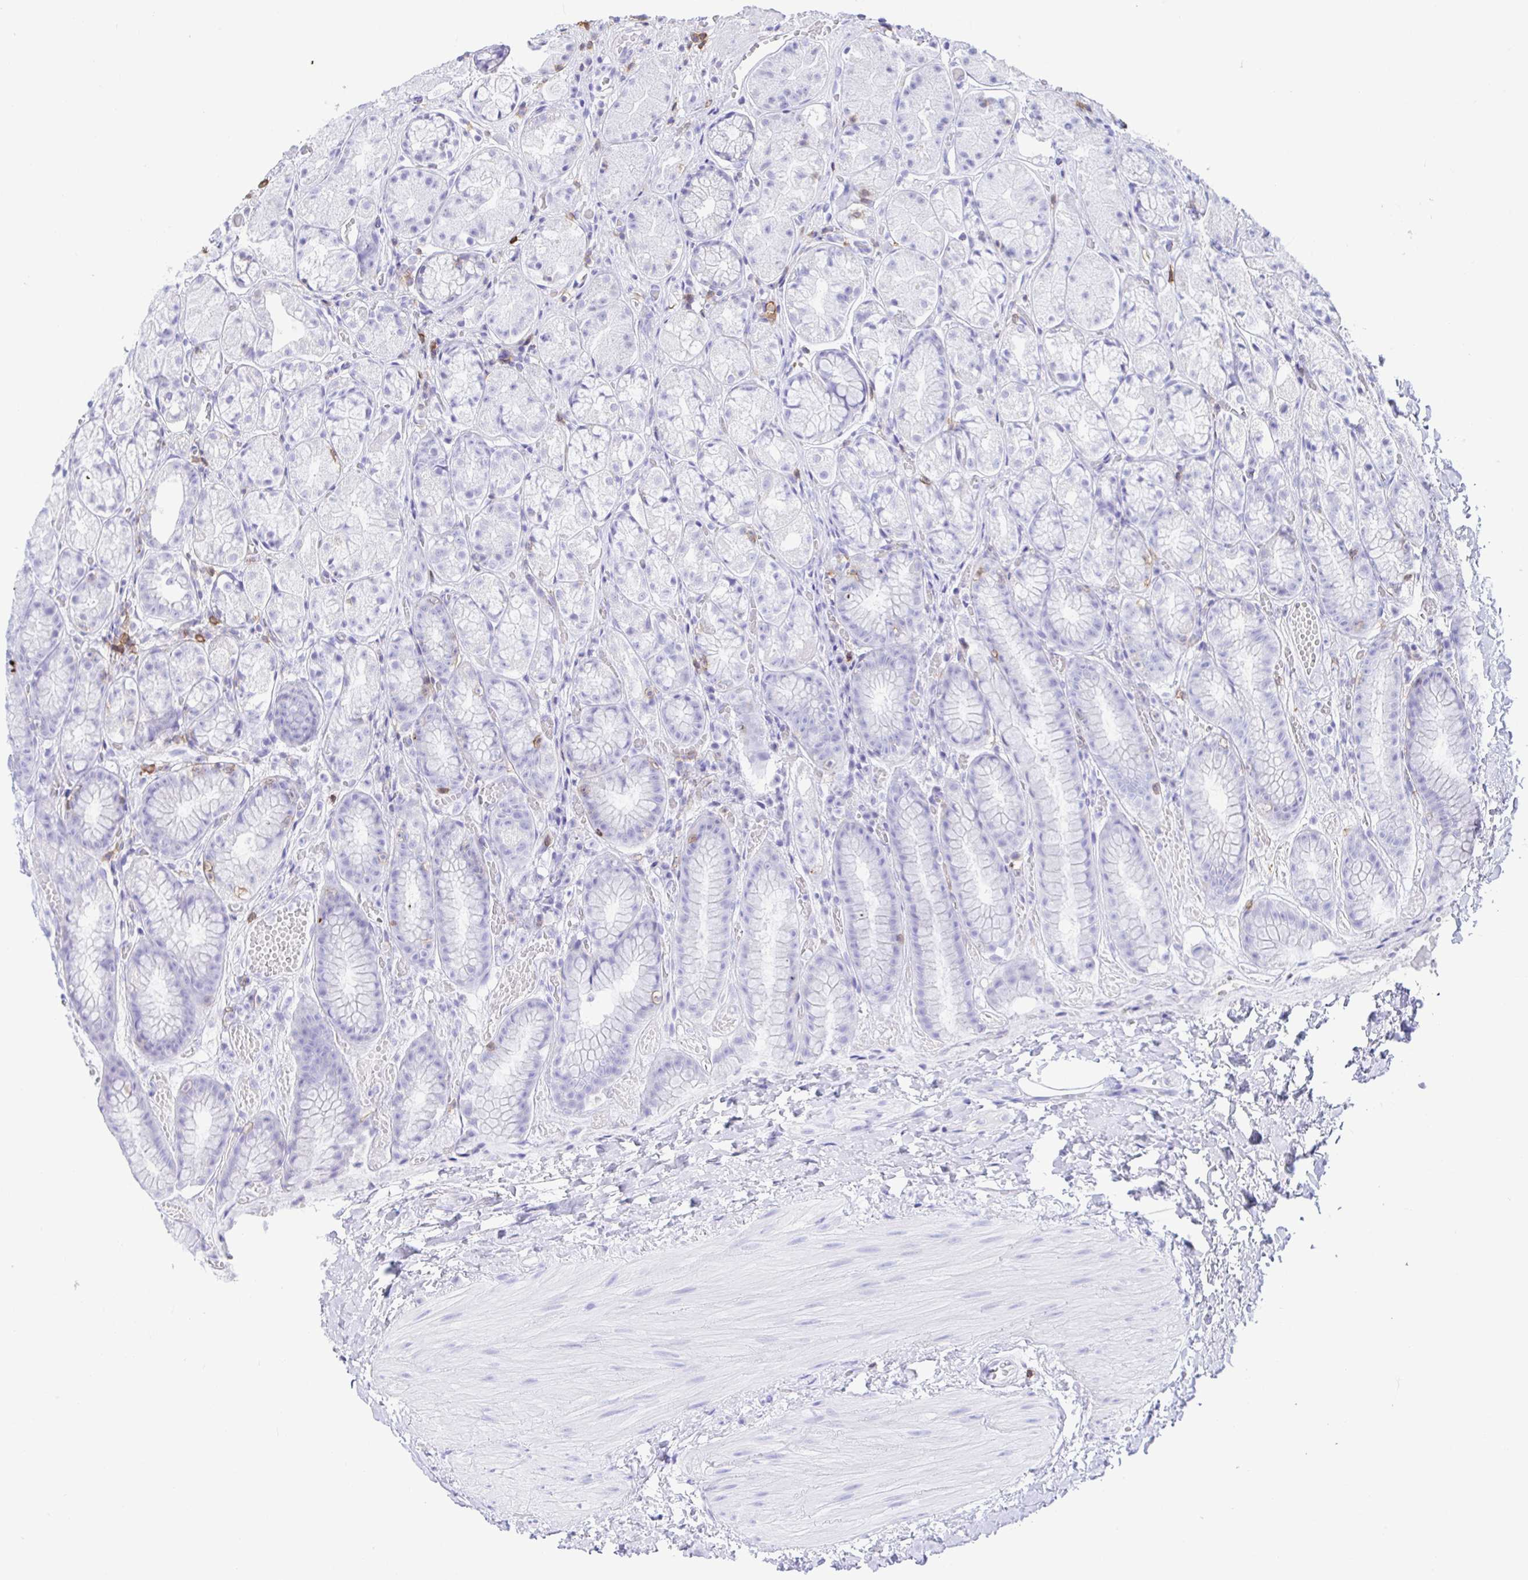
{"staining": {"intensity": "negative", "quantity": "none", "location": "none"}, "tissue": "stomach", "cell_type": "Glandular cells", "image_type": "normal", "snomed": [{"axis": "morphology", "description": "Normal tissue, NOS"}, {"axis": "topography", "description": "Stomach"}], "caption": "Glandular cells are negative for protein expression in unremarkable human stomach. The staining is performed using DAB brown chromogen with nuclei counter-stained in using hematoxylin.", "gene": "CD5", "patient": {"sex": "male", "age": 70}}